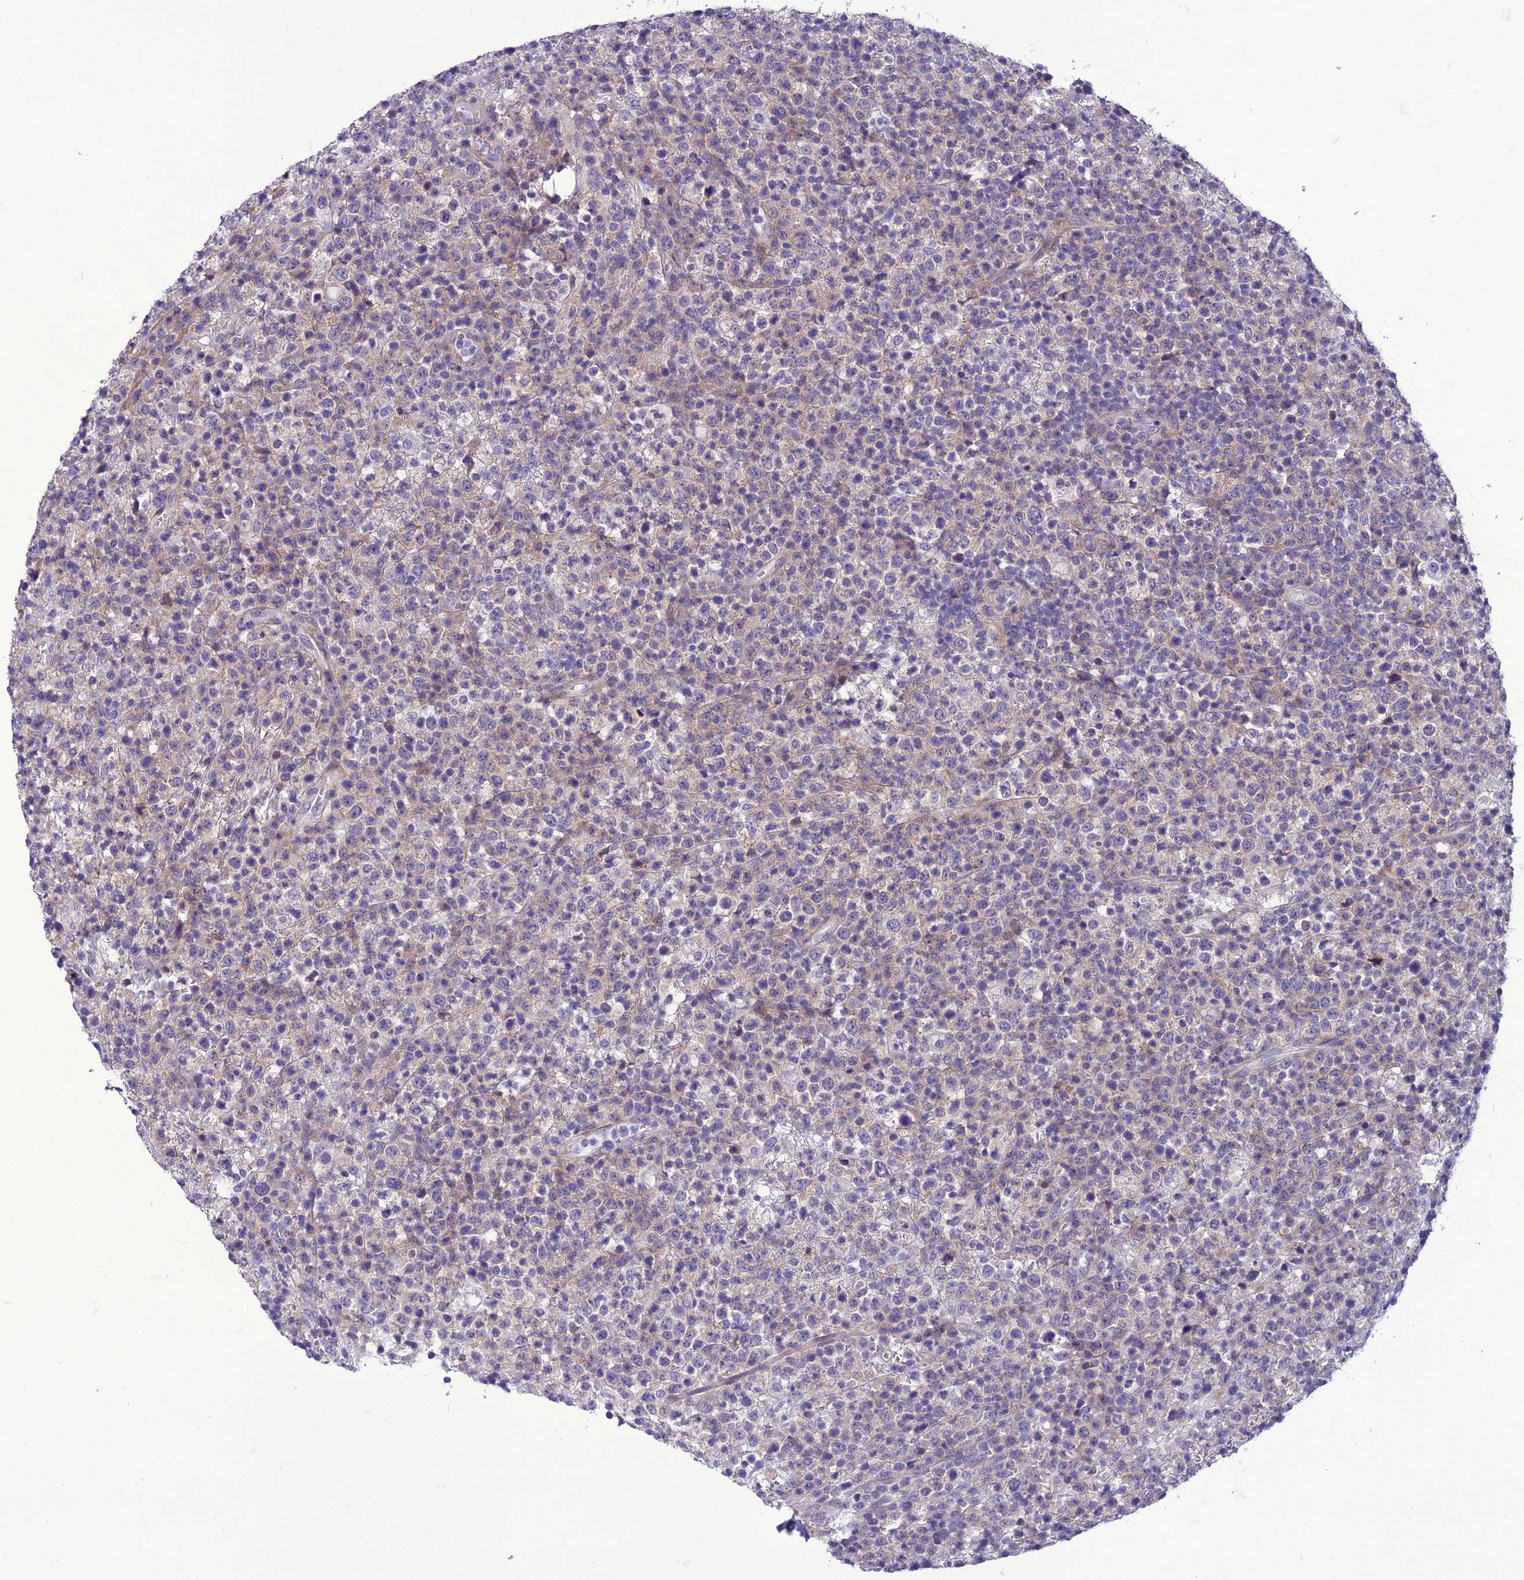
{"staining": {"intensity": "negative", "quantity": "none", "location": "none"}, "tissue": "lymphoma", "cell_type": "Tumor cells", "image_type": "cancer", "snomed": [{"axis": "morphology", "description": "Malignant lymphoma, non-Hodgkin's type, High grade"}, {"axis": "topography", "description": "Colon"}], "caption": "This is an immunohistochemistry (IHC) image of human lymphoma. There is no expression in tumor cells.", "gene": "GAB4", "patient": {"sex": "female", "age": 53}}